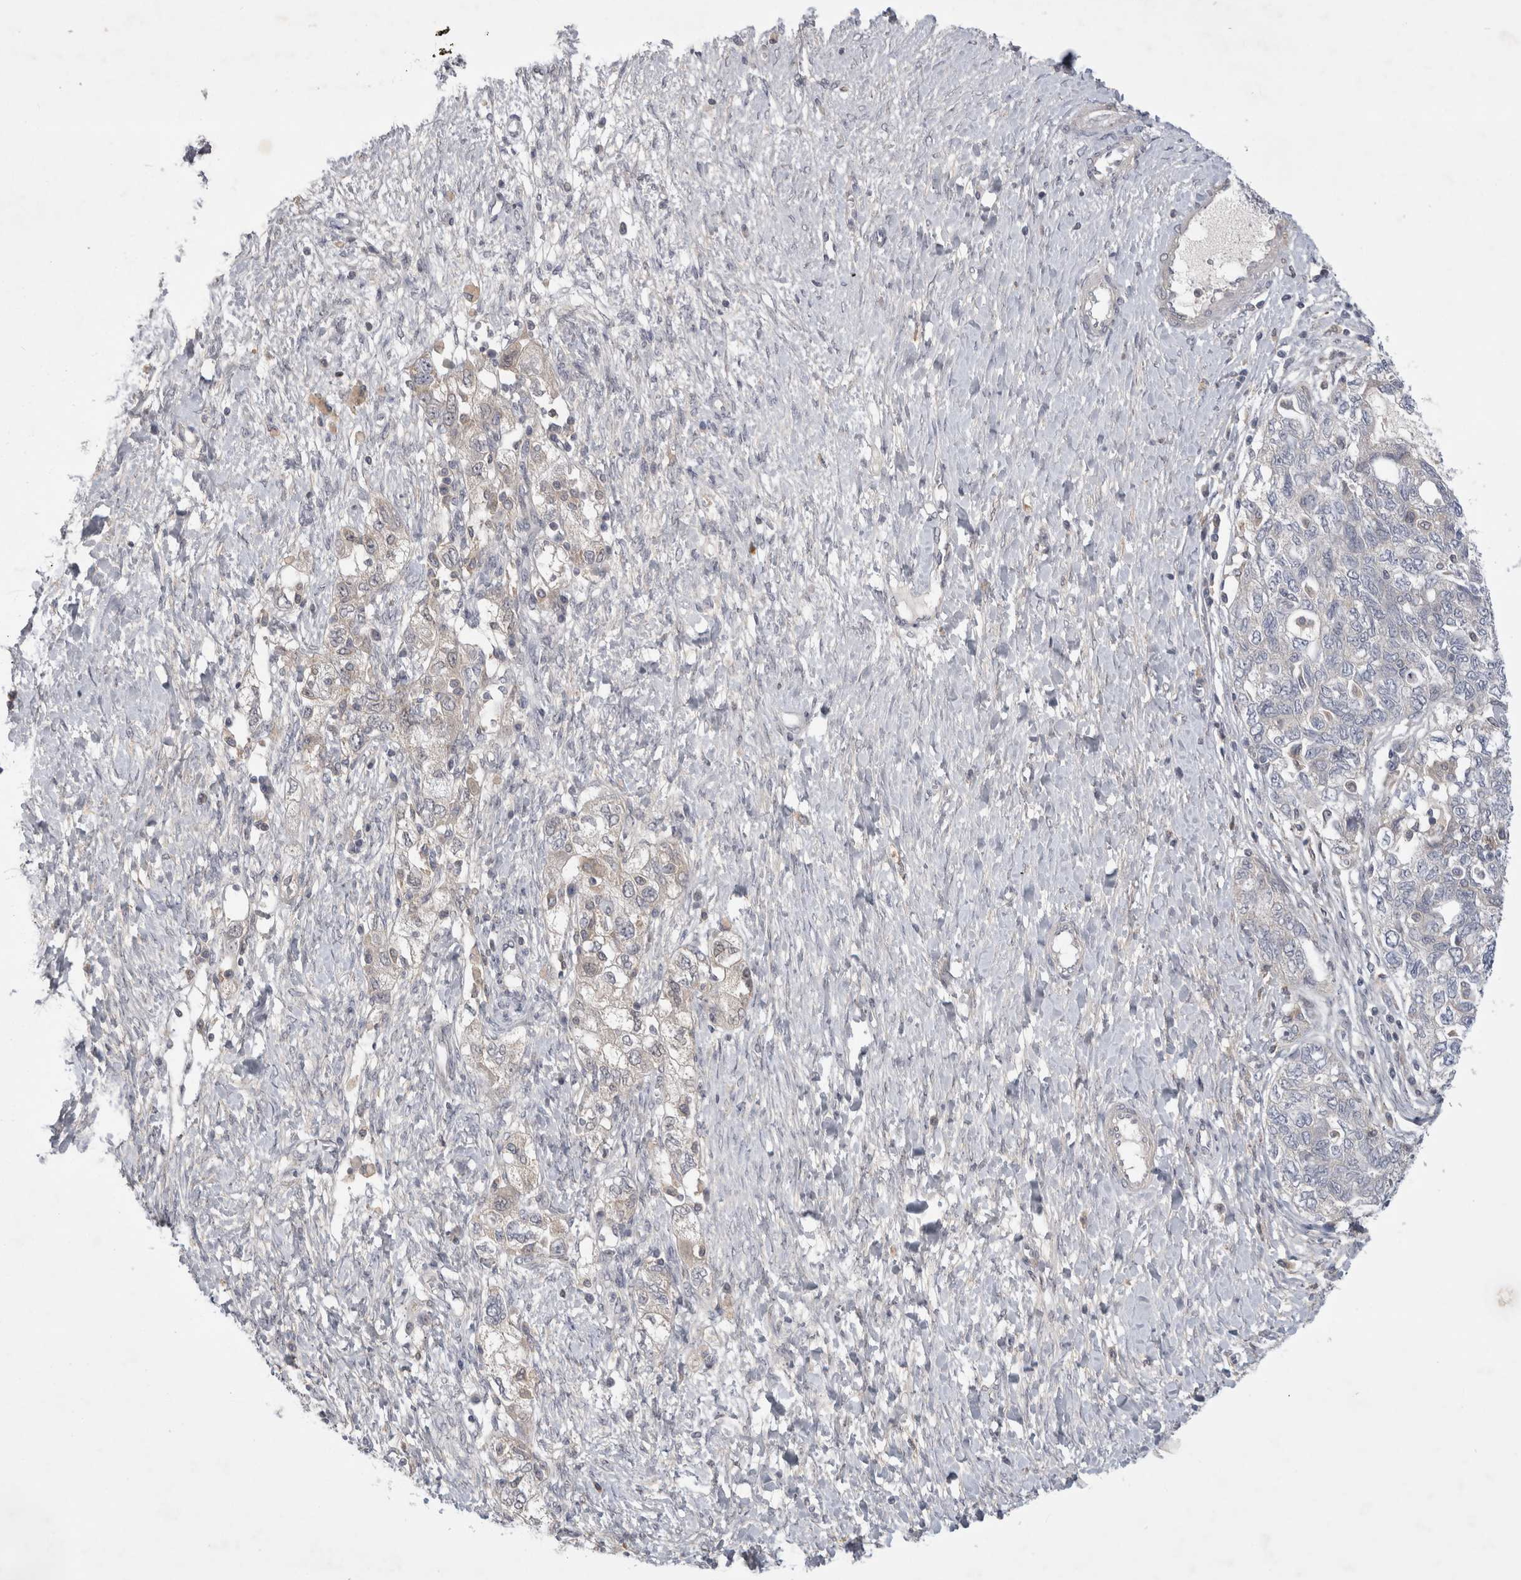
{"staining": {"intensity": "negative", "quantity": "none", "location": "none"}, "tissue": "ovarian cancer", "cell_type": "Tumor cells", "image_type": "cancer", "snomed": [{"axis": "morphology", "description": "Carcinoma, NOS"}, {"axis": "morphology", "description": "Cystadenocarcinoma, serous, NOS"}, {"axis": "topography", "description": "Ovary"}], "caption": "Histopathology image shows no protein expression in tumor cells of ovarian serous cystadenocarcinoma tissue. (DAB IHC, high magnification).", "gene": "SRD5A3", "patient": {"sex": "female", "age": 69}}